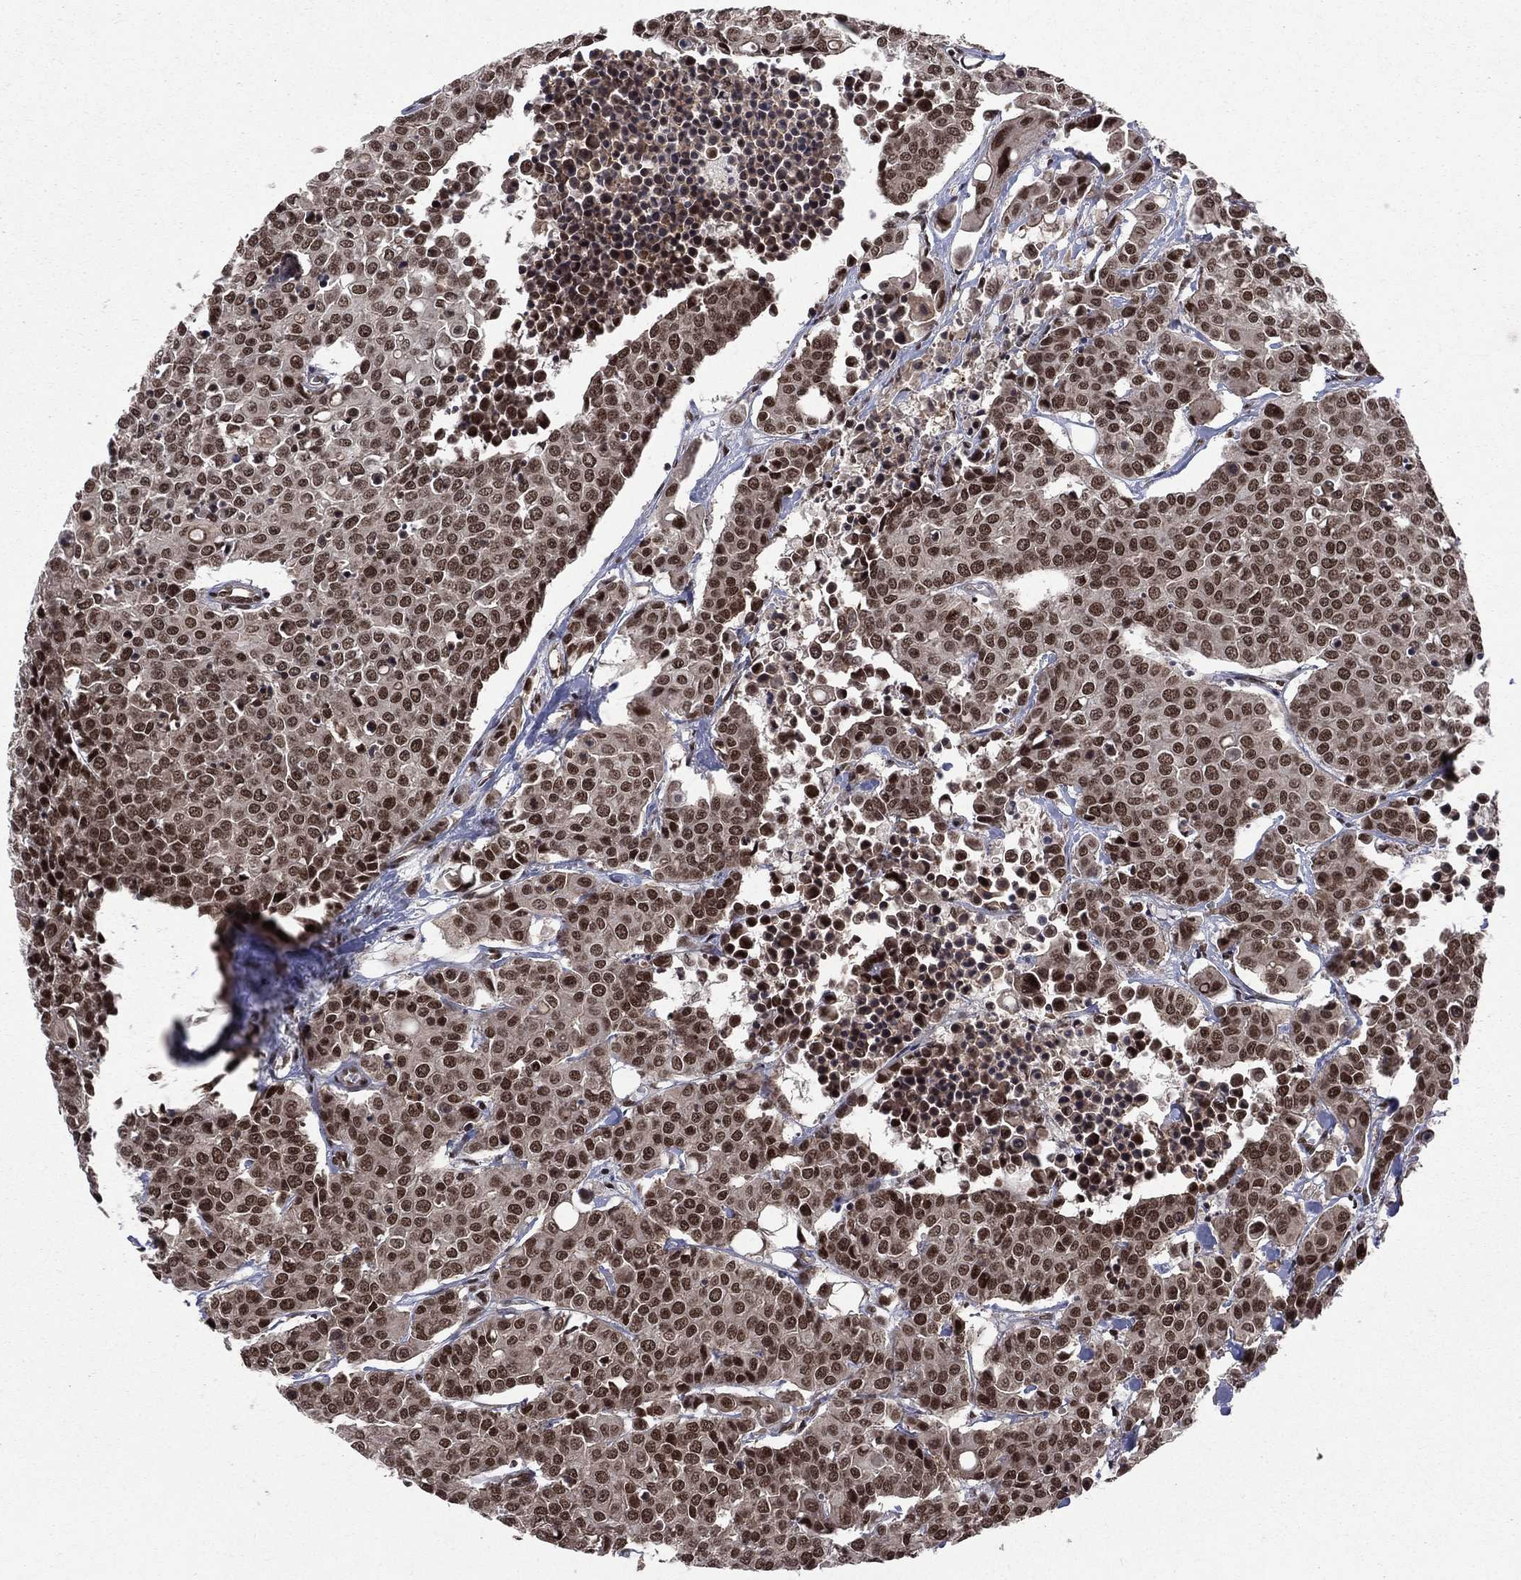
{"staining": {"intensity": "strong", "quantity": ">75%", "location": "nuclear"}, "tissue": "carcinoid", "cell_type": "Tumor cells", "image_type": "cancer", "snomed": [{"axis": "morphology", "description": "Carcinoid, malignant, NOS"}, {"axis": "topography", "description": "Colon"}], "caption": "Strong nuclear protein expression is appreciated in about >75% of tumor cells in carcinoid. Nuclei are stained in blue.", "gene": "SMC3", "patient": {"sex": "male", "age": 81}}